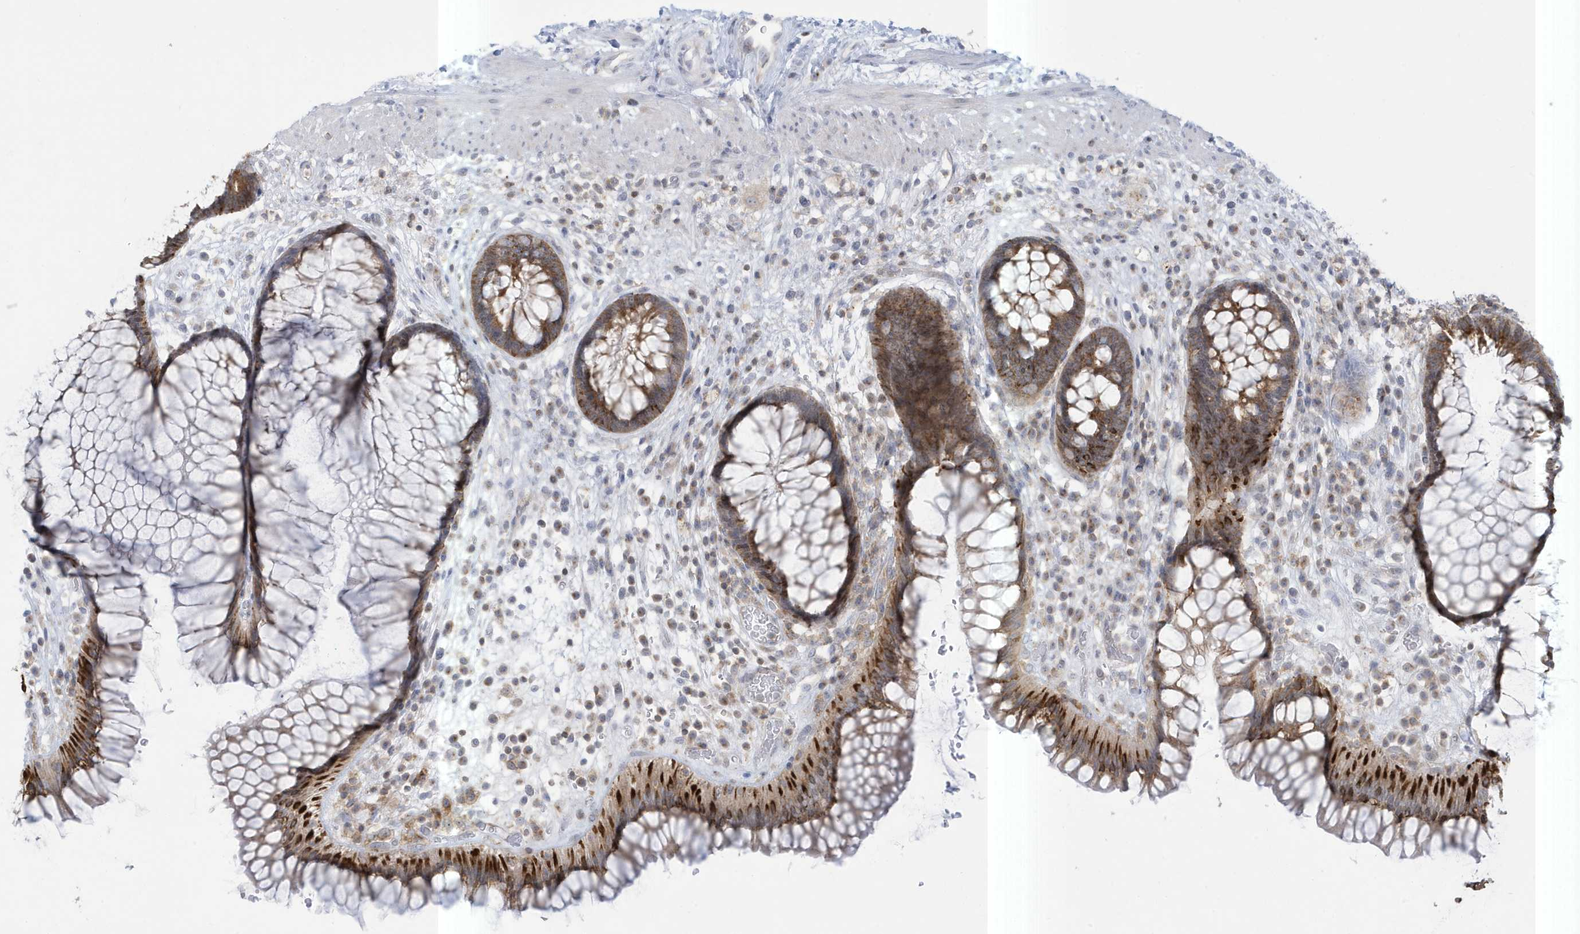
{"staining": {"intensity": "strong", "quantity": "25%-75%", "location": "cytoplasmic/membranous"}, "tissue": "rectum", "cell_type": "Glandular cells", "image_type": "normal", "snomed": [{"axis": "morphology", "description": "Normal tissue, NOS"}, {"axis": "topography", "description": "Rectum"}], "caption": "High-power microscopy captured an IHC histopathology image of normal rectum, revealing strong cytoplasmic/membranous staining in approximately 25%-75% of glandular cells. (Brightfield microscopy of DAB IHC at high magnification).", "gene": "SLAMF9", "patient": {"sex": "male", "age": 51}}